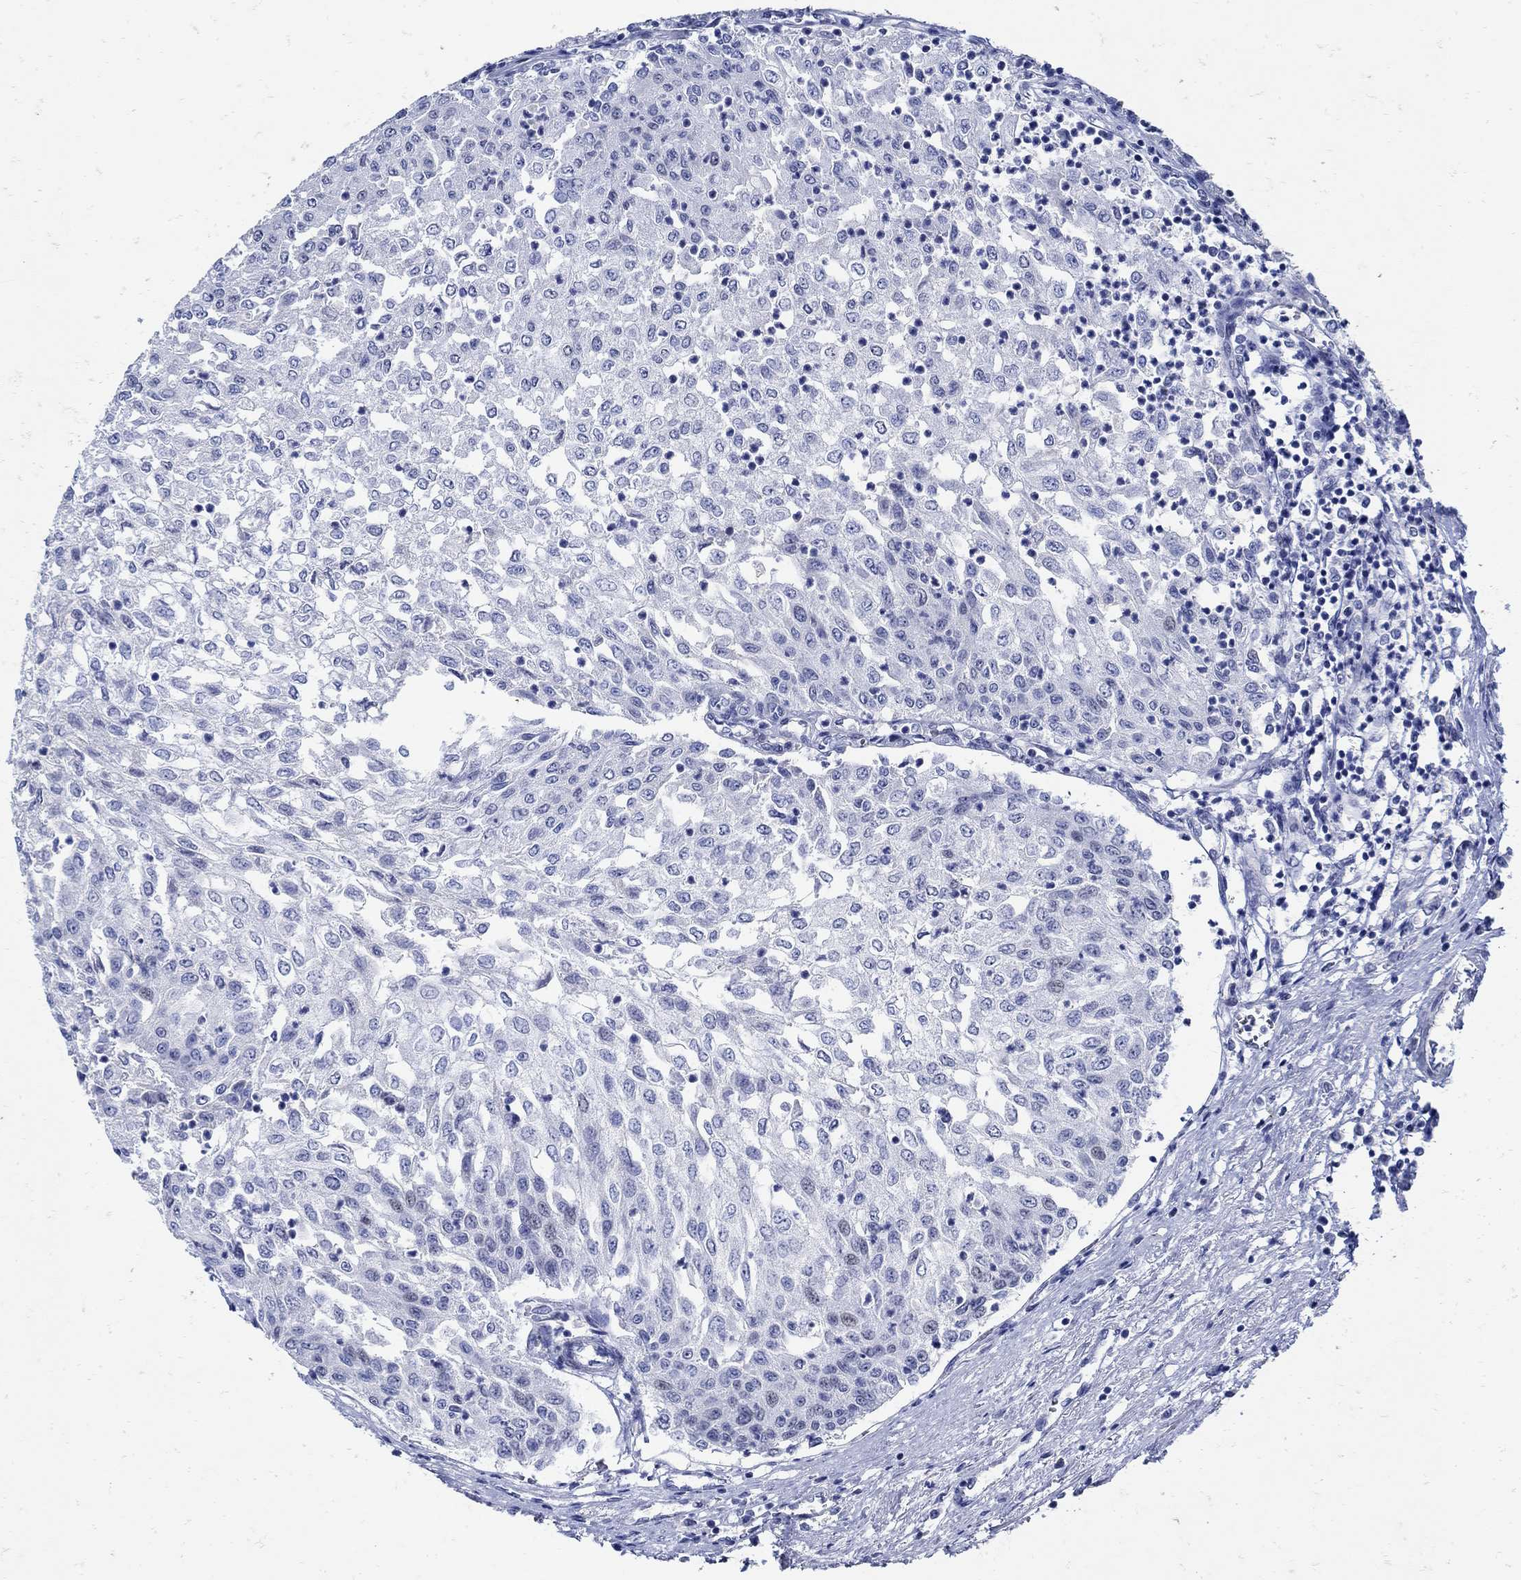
{"staining": {"intensity": "negative", "quantity": "none", "location": "none"}, "tissue": "urothelial cancer", "cell_type": "Tumor cells", "image_type": "cancer", "snomed": [{"axis": "morphology", "description": "Urothelial carcinoma, Low grade"}, {"axis": "topography", "description": "Urinary bladder"}], "caption": "Immunohistochemistry (IHC) photomicrograph of human low-grade urothelial carcinoma stained for a protein (brown), which shows no expression in tumor cells. (DAB (3,3'-diaminobenzidine) immunohistochemistry (IHC), high magnification).", "gene": "NOS1", "patient": {"sex": "male", "age": 78}}